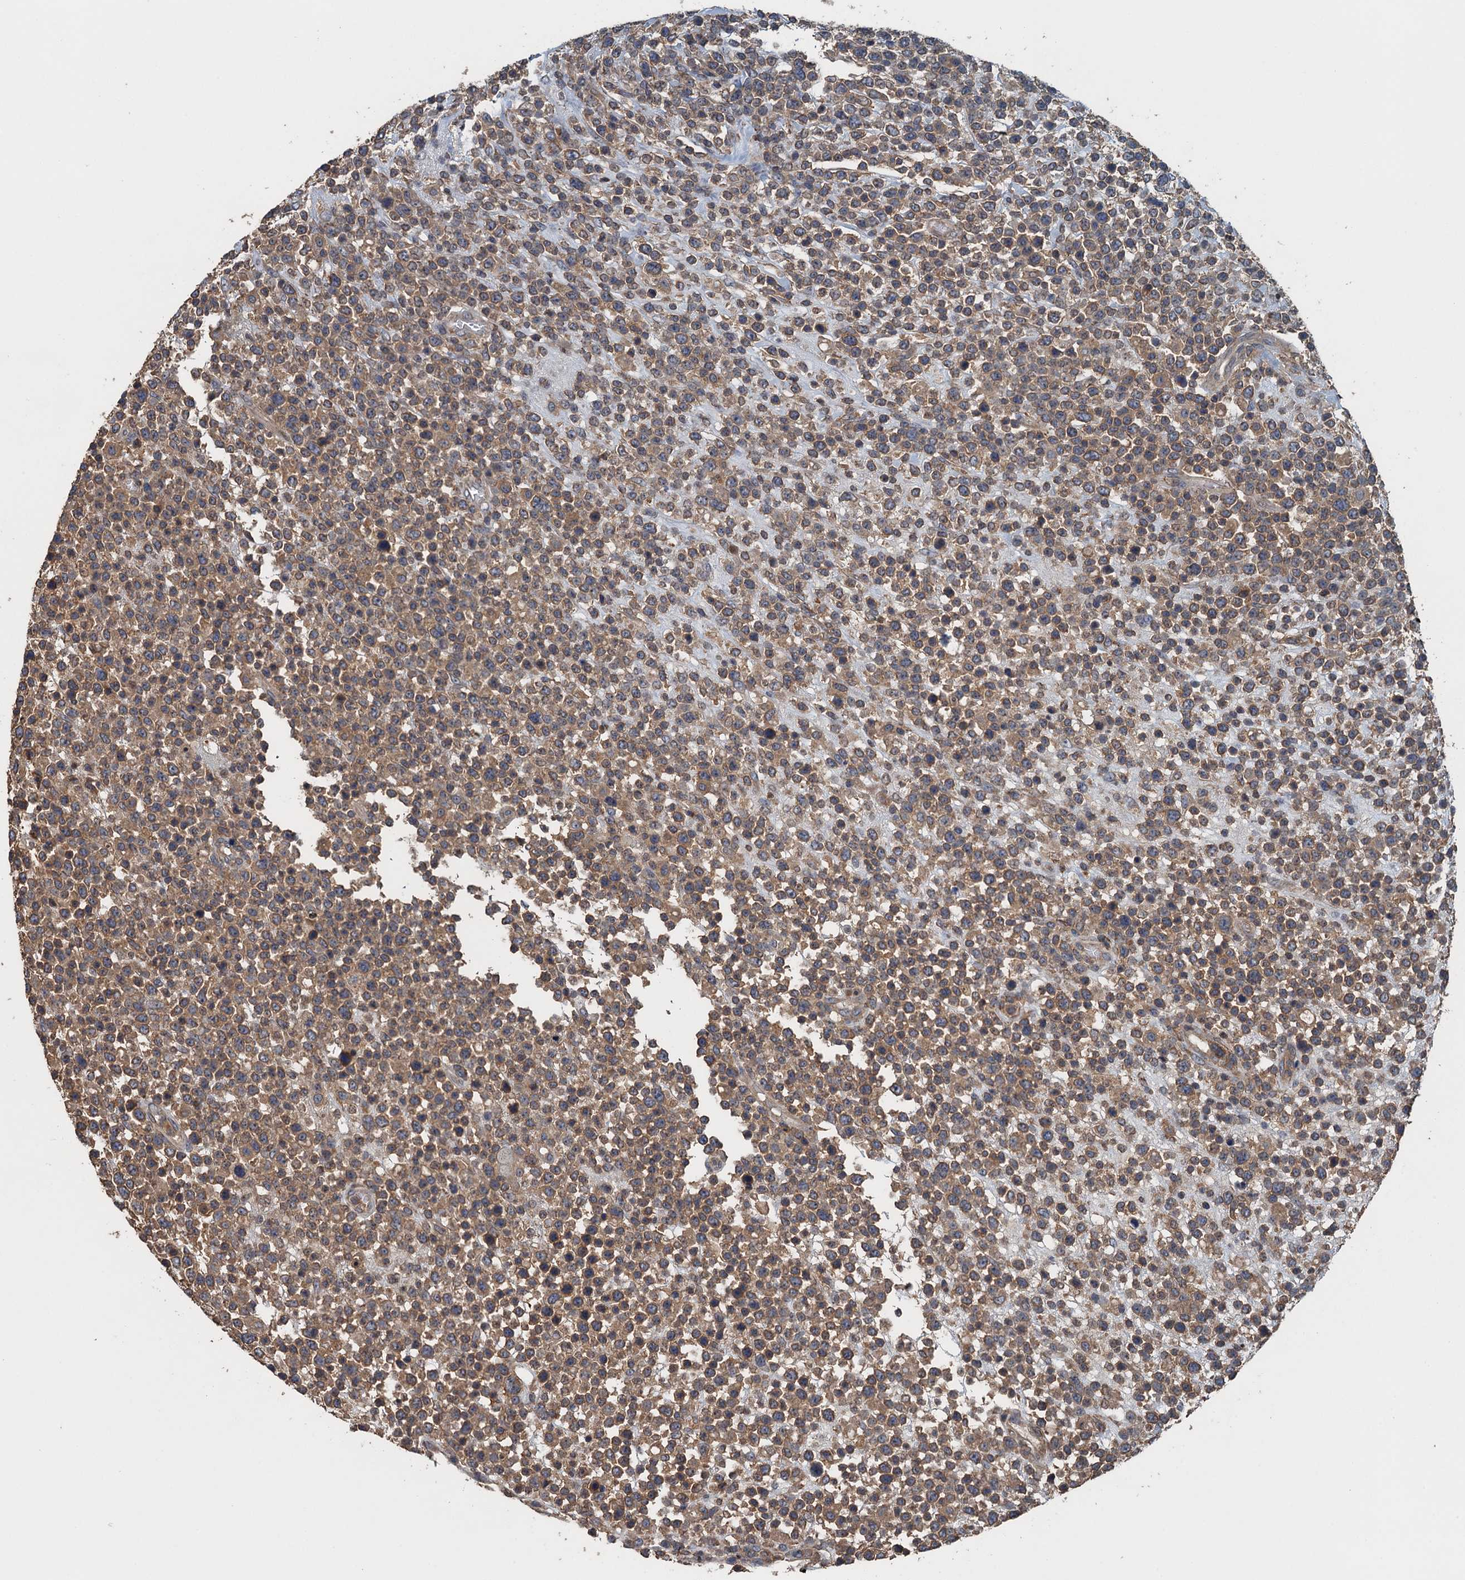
{"staining": {"intensity": "moderate", "quantity": ">75%", "location": "cytoplasmic/membranous"}, "tissue": "lymphoma", "cell_type": "Tumor cells", "image_type": "cancer", "snomed": [{"axis": "morphology", "description": "Malignant lymphoma, non-Hodgkin's type, High grade"}, {"axis": "topography", "description": "Colon"}], "caption": "Human malignant lymphoma, non-Hodgkin's type (high-grade) stained with a protein marker shows moderate staining in tumor cells.", "gene": "BORCS5", "patient": {"sex": "female", "age": 53}}